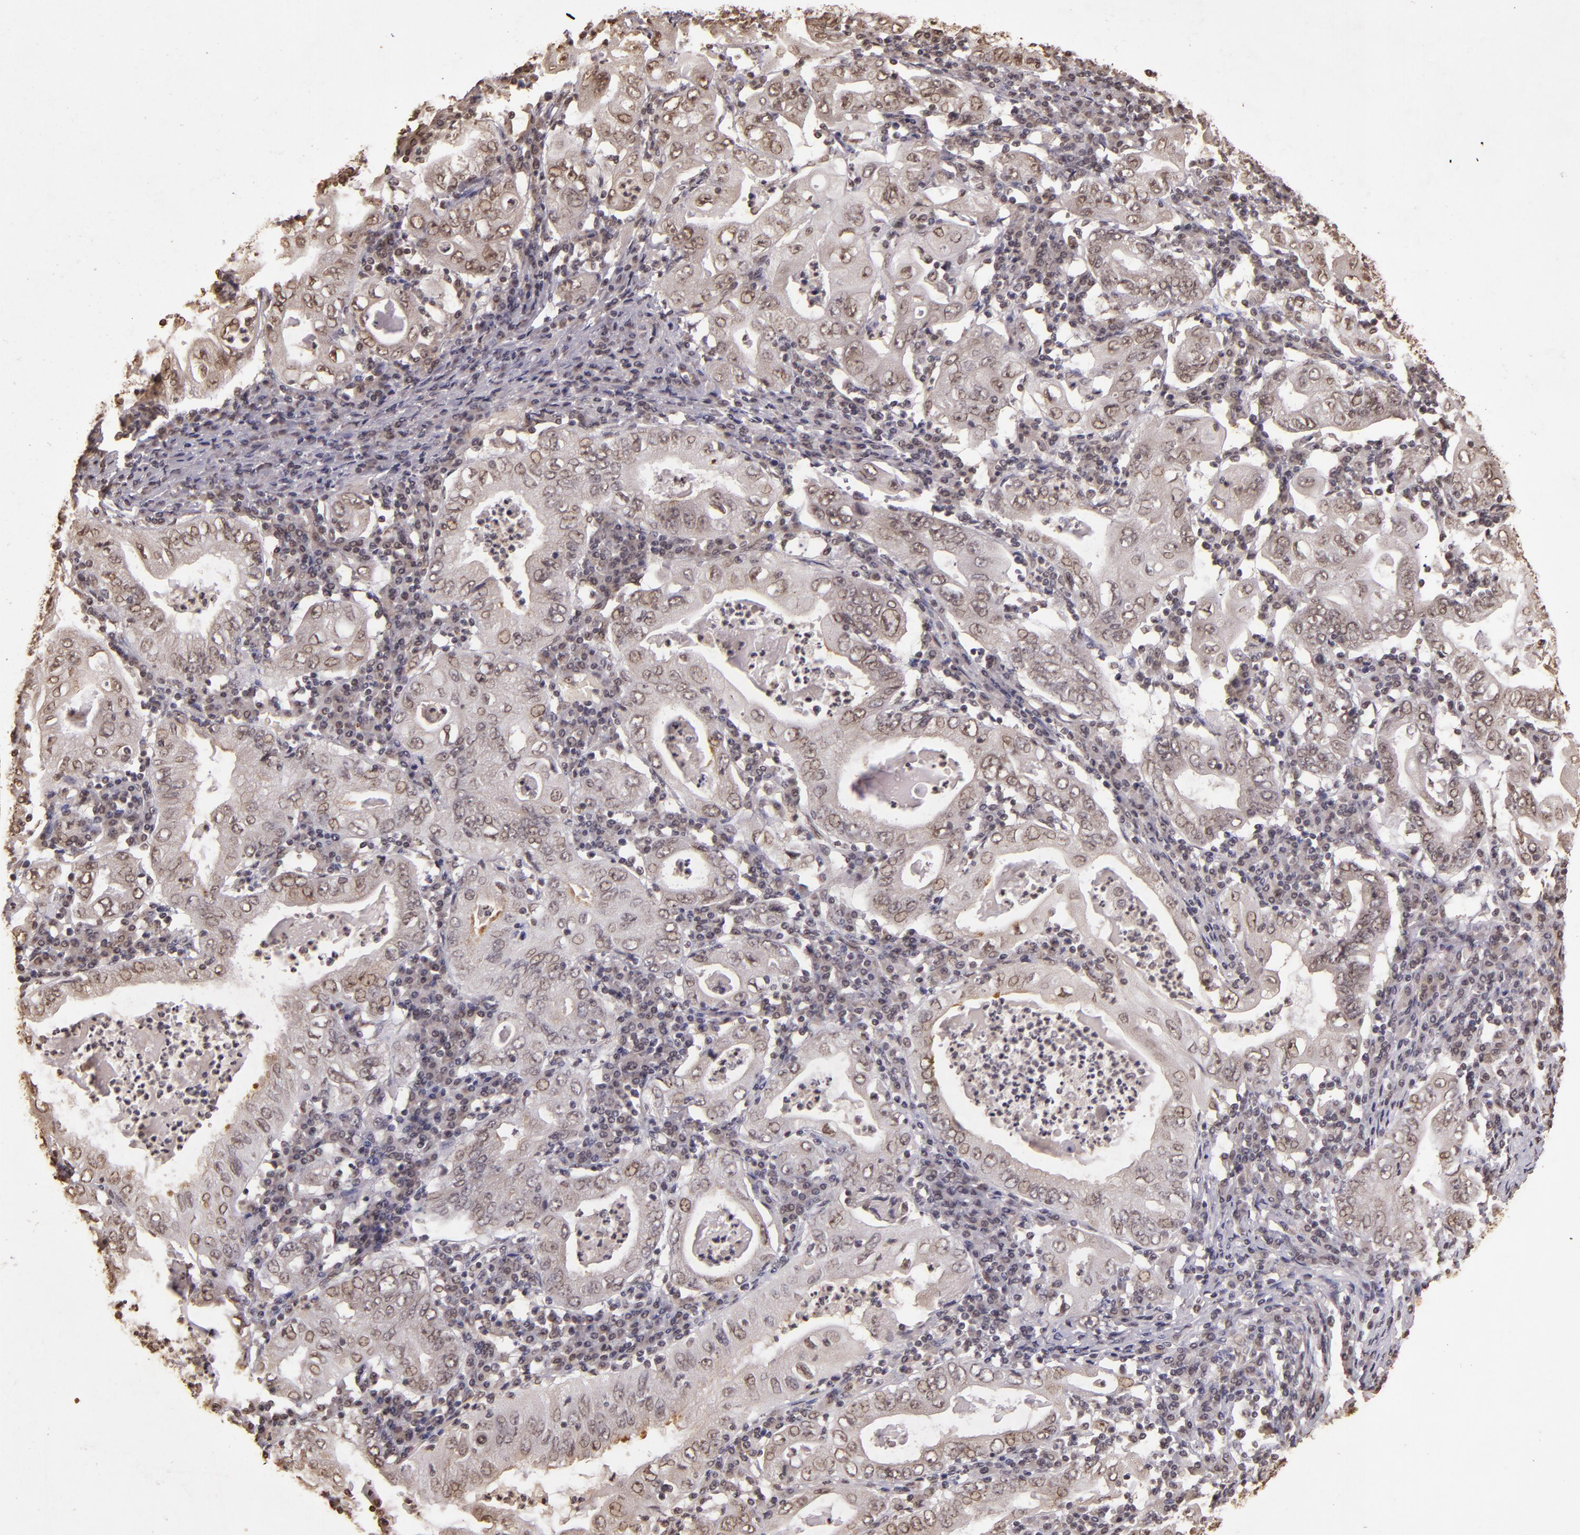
{"staining": {"intensity": "weak", "quantity": ">75%", "location": "cytoplasmic/membranous,nuclear"}, "tissue": "stomach cancer", "cell_type": "Tumor cells", "image_type": "cancer", "snomed": [{"axis": "morphology", "description": "Normal tissue, NOS"}, {"axis": "morphology", "description": "Adenocarcinoma, NOS"}, {"axis": "topography", "description": "Esophagus"}, {"axis": "topography", "description": "Stomach, upper"}, {"axis": "topography", "description": "Peripheral nerve tissue"}], "caption": "Stomach cancer (adenocarcinoma) stained with a protein marker exhibits weak staining in tumor cells.", "gene": "CUL1", "patient": {"sex": "male", "age": 62}}